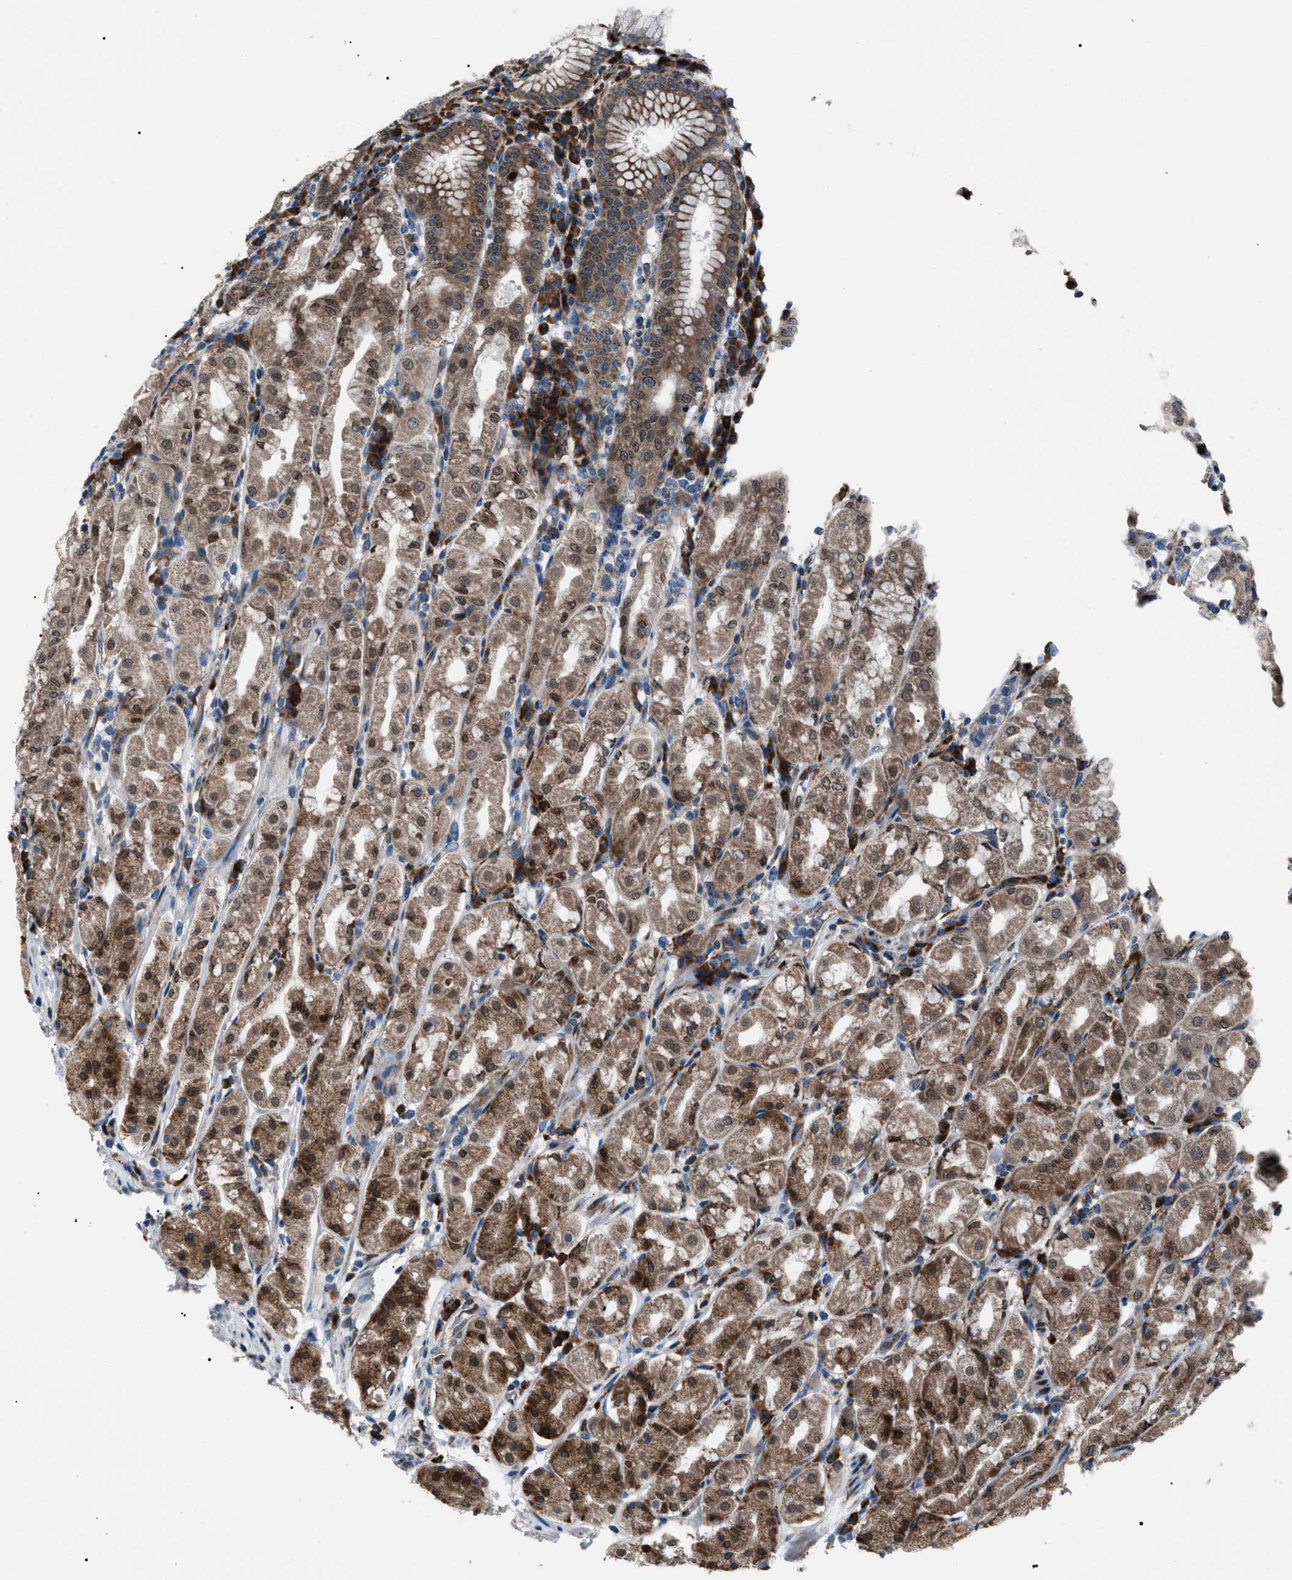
{"staining": {"intensity": "strong", "quantity": ">75%", "location": "cytoplasmic/membranous,nuclear"}, "tissue": "stomach", "cell_type": "Glandular cells", "image_type": "normal", "snomed": [{"axis": "morphology", "description": "Normal tissue, NOS"}, {"axis": "topography", "description": "Stomach"}, {"axis": "topography", "description": "Stomach, lower"}], "caption": "DAB (3,3'-diaminobenzidine) immunohistochemical staining of normal human stomach exhibits strong cytoplasmic/membranous,nuclear protein positivity in about >75% of glandular cells.", "gene": "AGO2", "patient": {"sex": "female", "age": 56}}